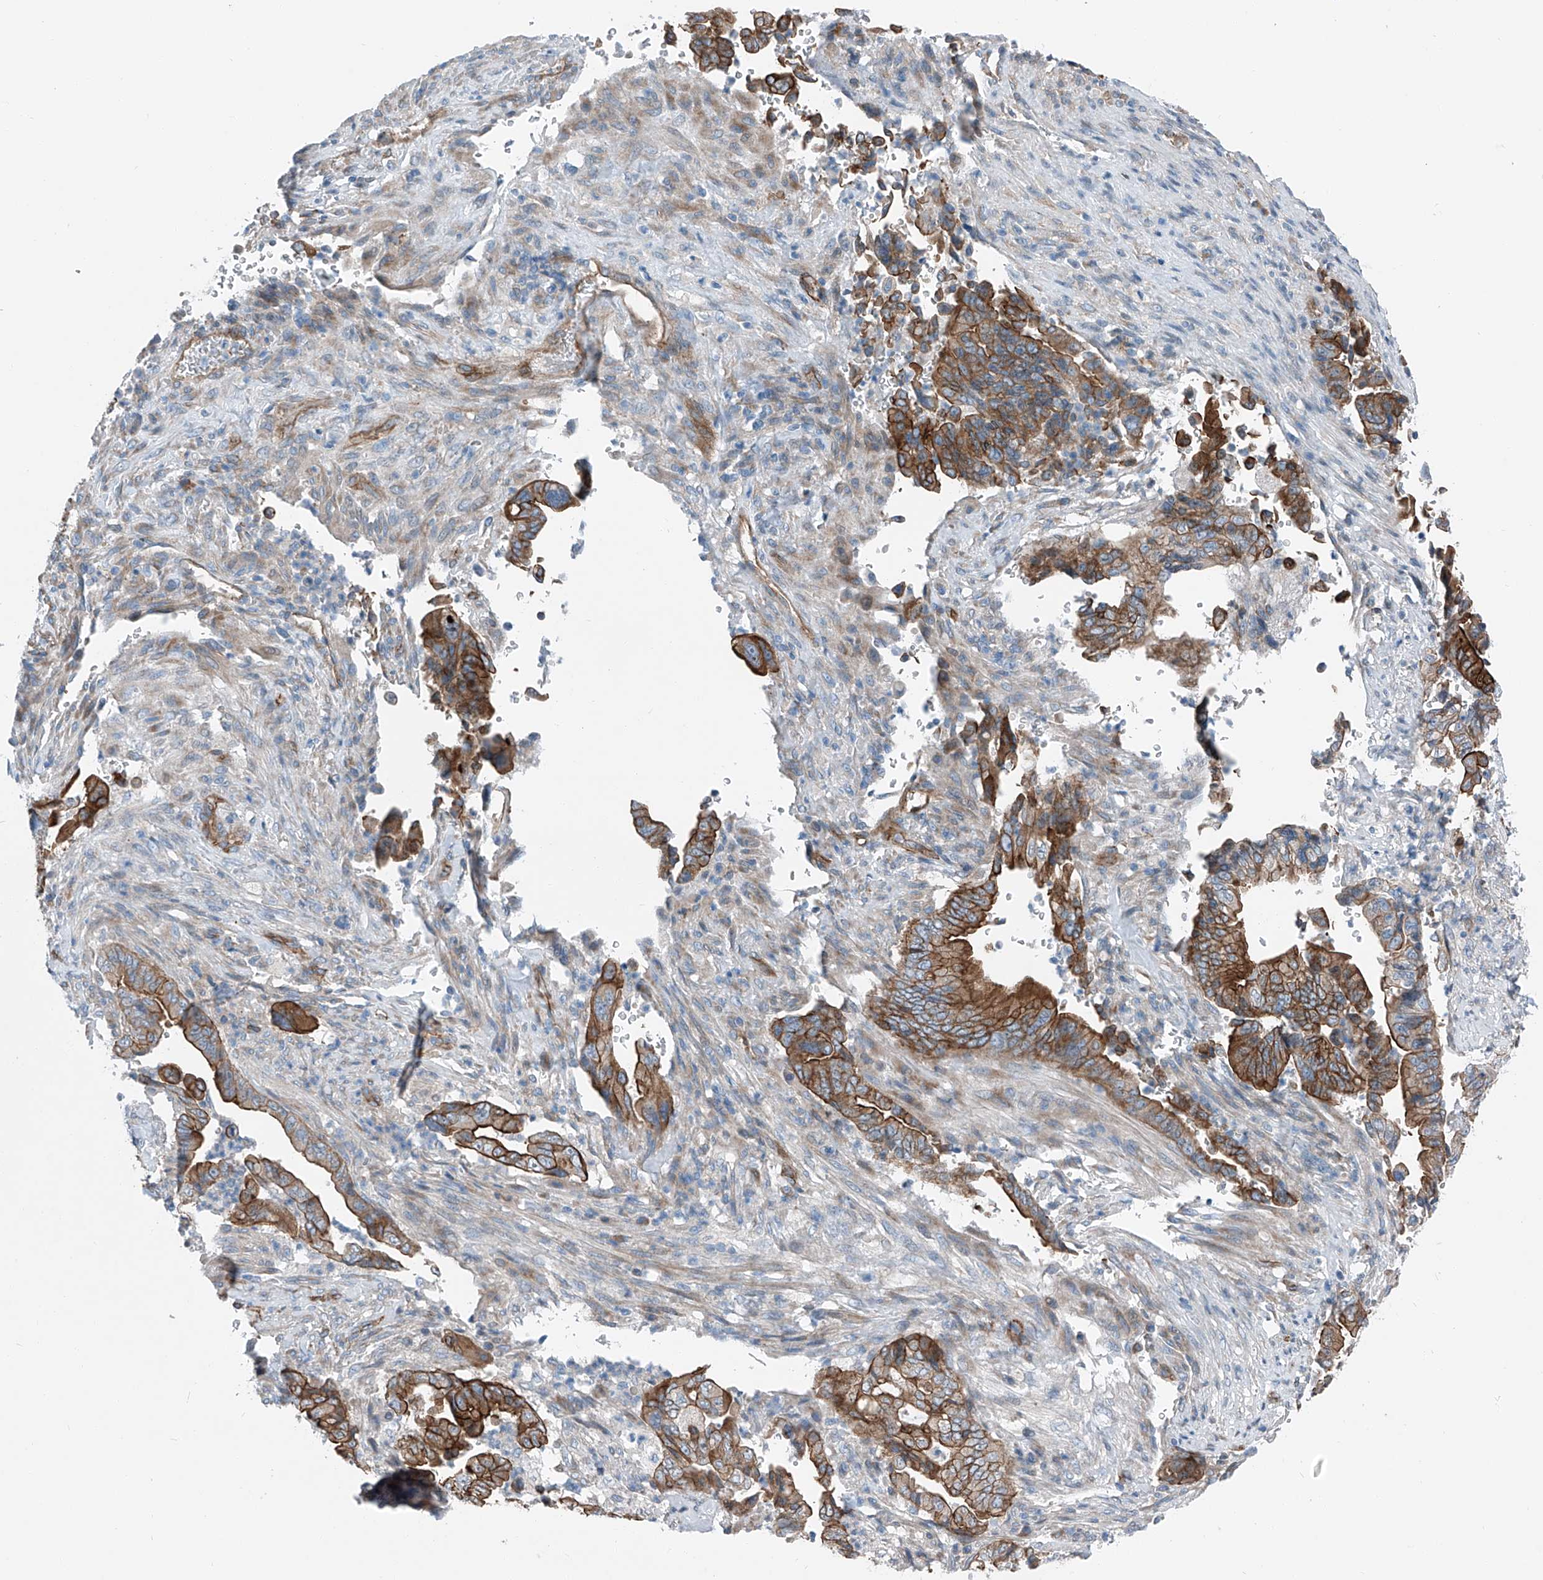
{"staining": {"intensity": "strong", "quantity": ">75%", "location": "cytoplasmic/membranous"}, "tissue": "pancreatic cancer", "cell_type": "Tumor cells", "image_type": "cancer", "snomed": [{"axis": "morphology", "description": "Adenocarcinoma, NOS"}, {"axis": "topography", "description": "Pancreas"}], "caption": "Protein expression analysis of adenocarcinoma (pancreatic) shows strong cytoplasmic/membranous positivity in approximately >75% of tumor cells.", "gene": "THEMIS2", "patient": {"sex": "male", "age": 70}}